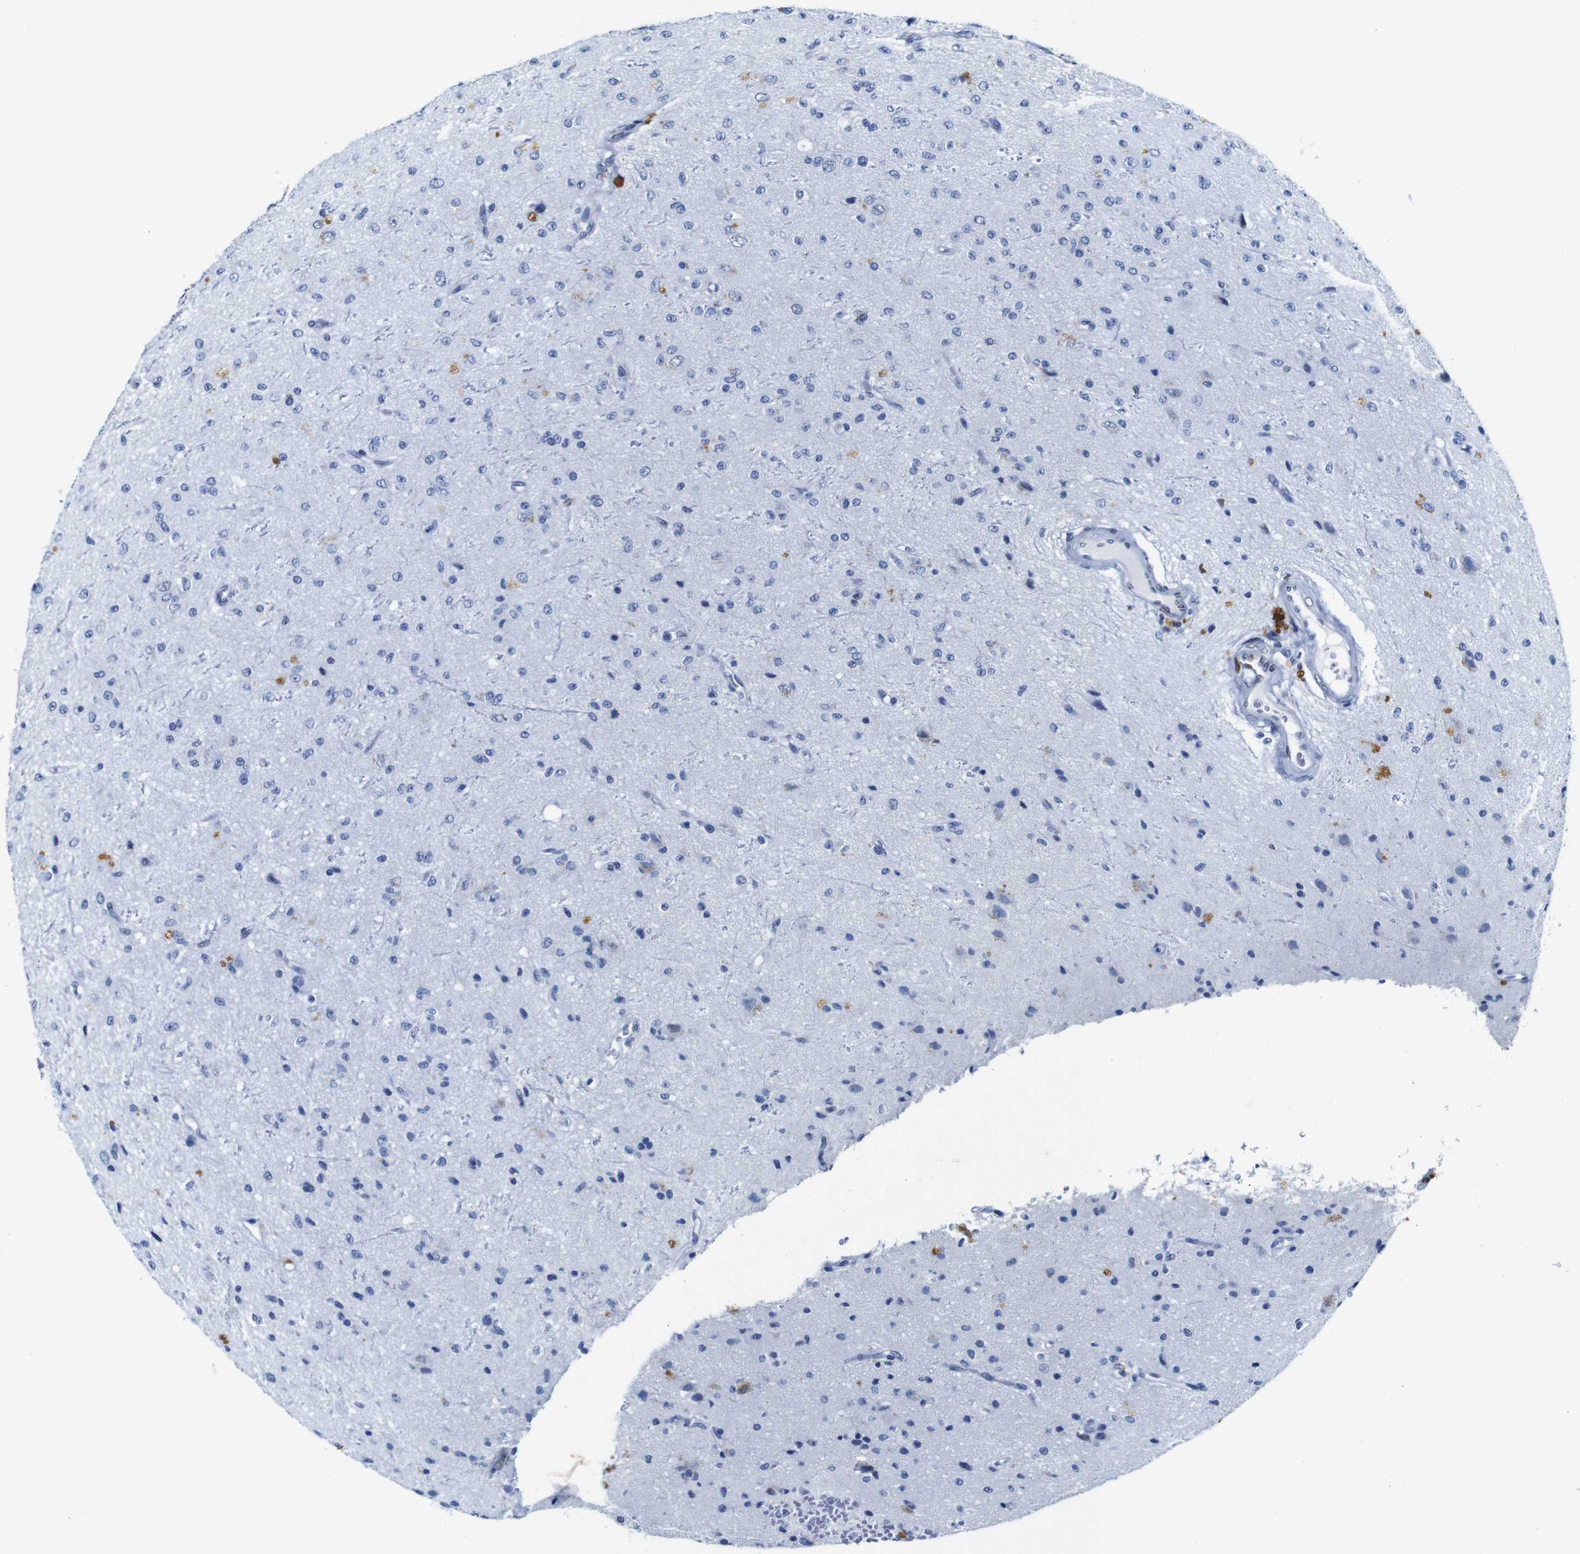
{"staining": {"intensity": "negative", "quantity": "none", "location": "none"}, "tissue": "glioma", "cell_type": "Tumor cells", "image_type": "cancer", "snomed": [{"axis": "morphology", "description": "Glioma, malignant, High grade"}, {"axis": "topography", "description": "pancreas cauda"}], "caption": "IHC micrograph of malignant glioma (high-grade) stained for a protein (brown), which reveals no positivity in tumor cells. (Immunohistochemistry, brightfield microscopy, high magnification).", "gene": "FOSL2", "patient": {"sex": "male", "age": 60}}